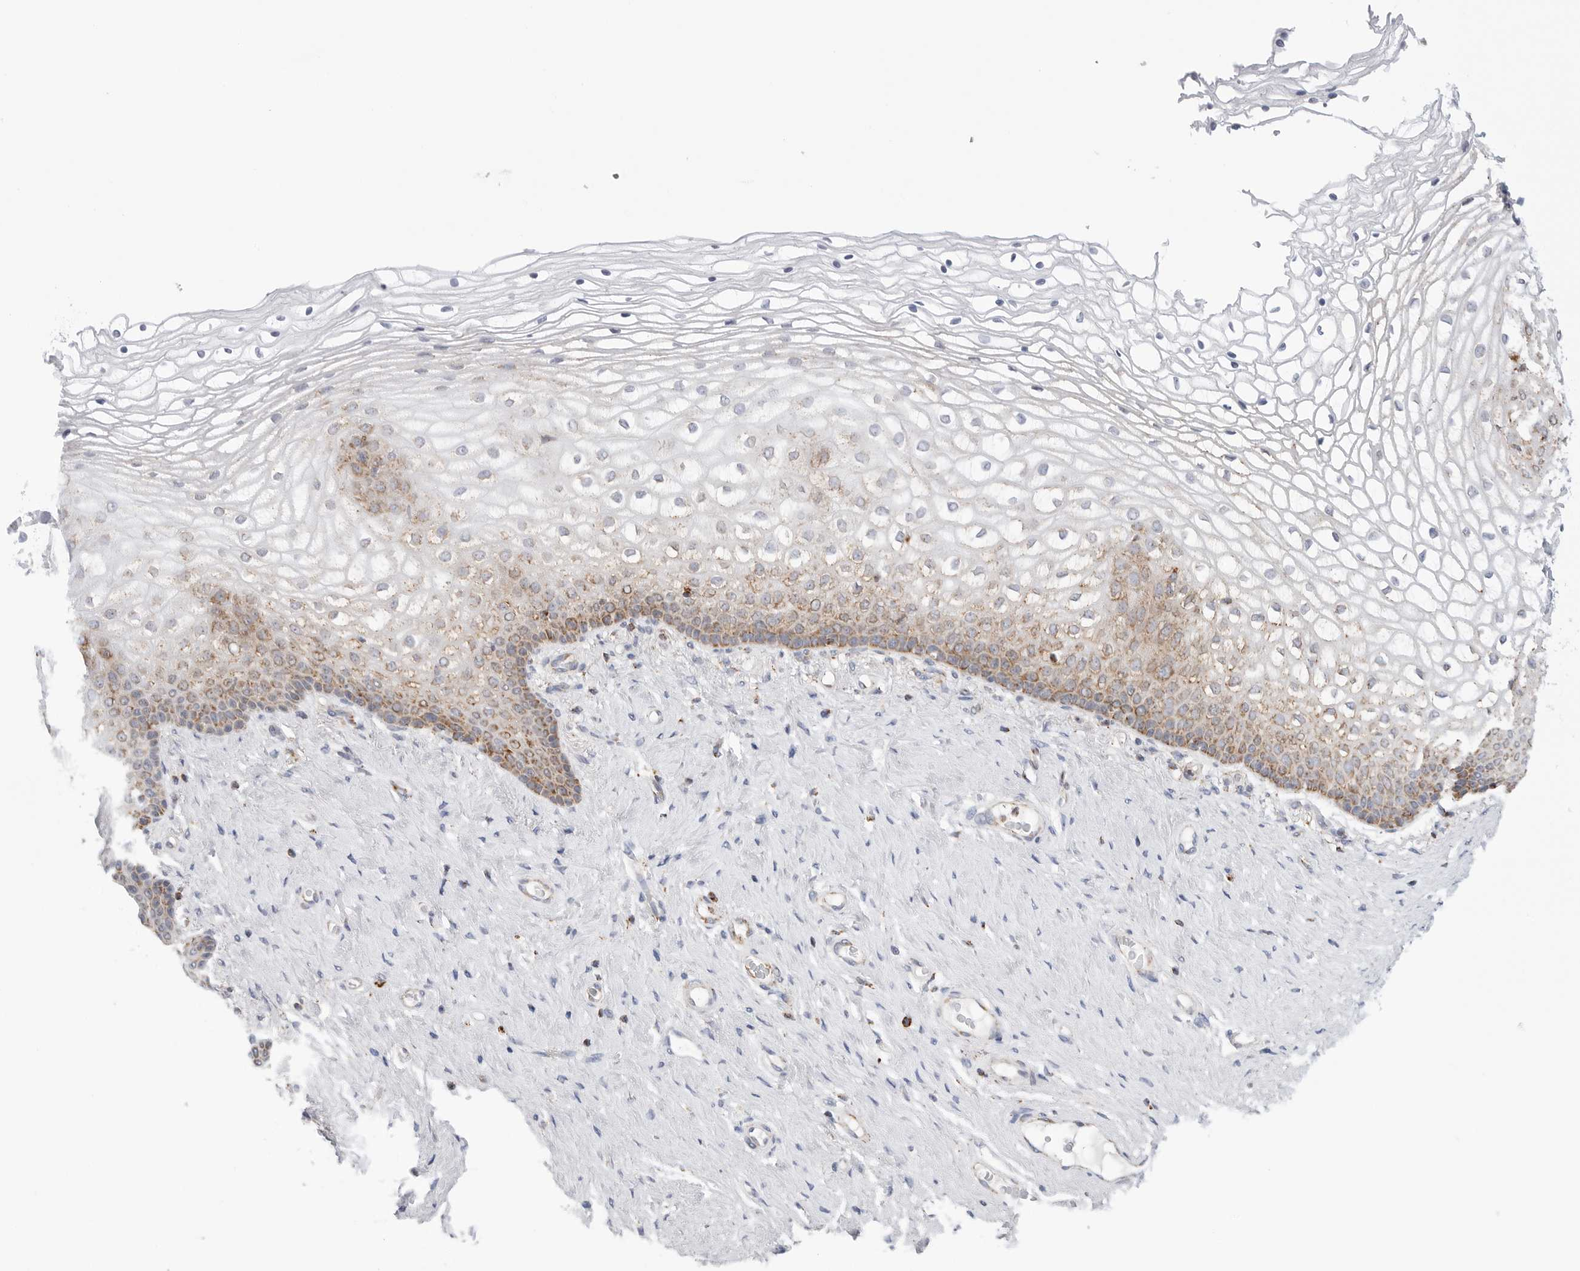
{"staining": {"intensity": "moderate", "quantity": "<25%", "location": "cytoplasmic/membranous"}, "tissue": "vagina", "cell_type": "Squamous epithelial cells", "image_type": "normal", "snomed": [{"axis": "morphology", "description": "Normal tissue, NOS"}, {"axis": "topography", "description": "Vagina"}], "caption": "Protein expression analysis of benign human vagina reveals moderate cytoplasmic/membranous staining in approximately <25% of squamous epithelial cells. The staining was performed using DAB (3,3'-diaminobenzidine), with brown indicating positive protein expression. Nuclei are stained blue with hematoxylin.", "gene": "ATP5IF1", "patient": {"sex": "female", "age": 60}}